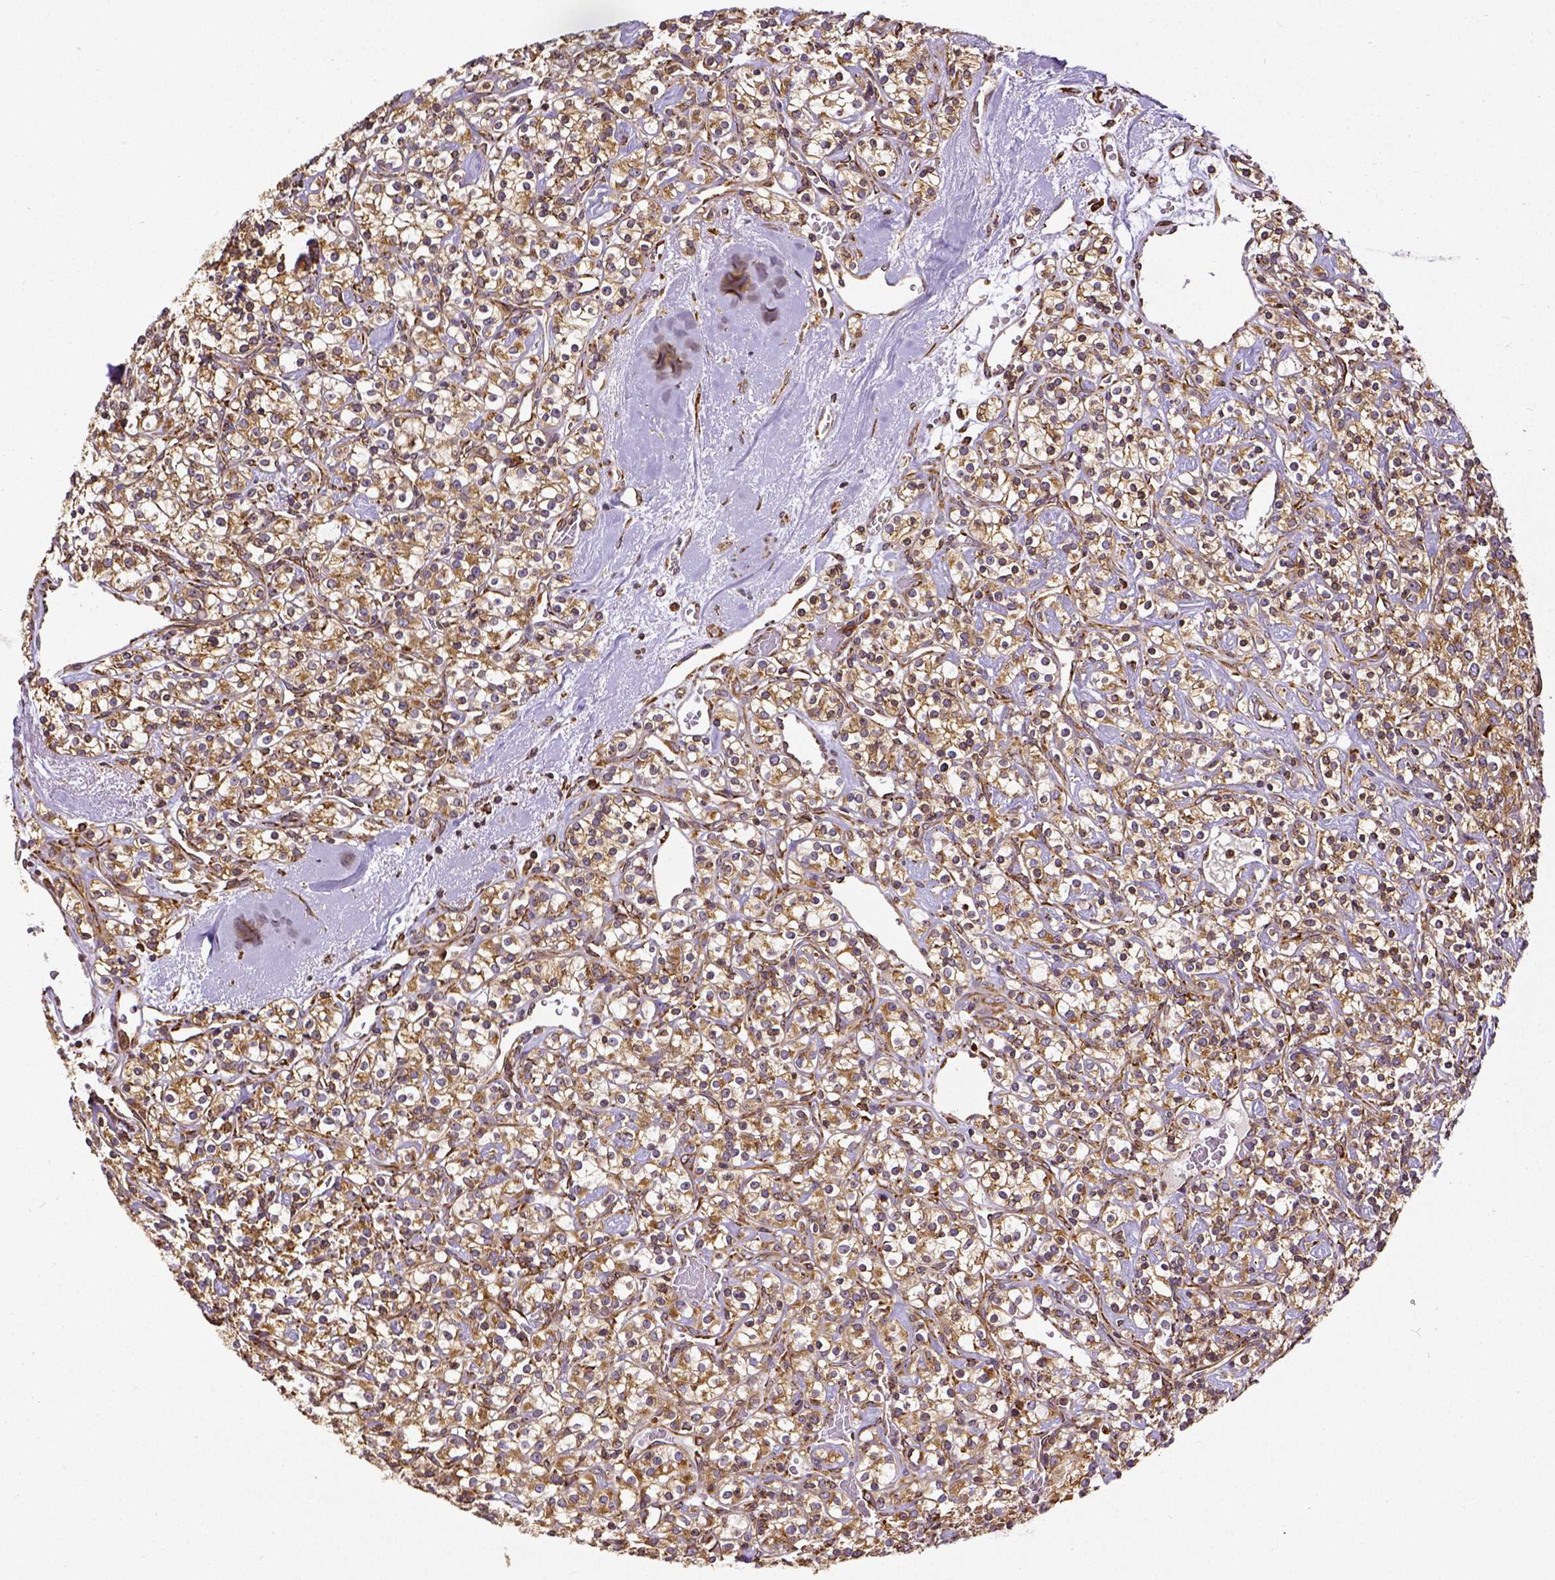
{"staining": {"intensity": "moderate", "quantity": ">75%", "location": "cytoplasmic/membranous"}, "tissue": "renal cancer", "cell_type": "Tumor cells", "image_type": "cancer", "snomed": [{"axis": "morphology", "description": "Adenocarcinoma, NOS"}, {"axis": "topography", "description": "Kidney"}], "caption": "Human renal cancer (adenocarcinoma) stained with a brown dye reveals moderate cytoplasmic/membranous positive positivity in approximately >75% of tumor cells.", "gene": "MTDH", "patient": {"sex": "male", "age": 77}}